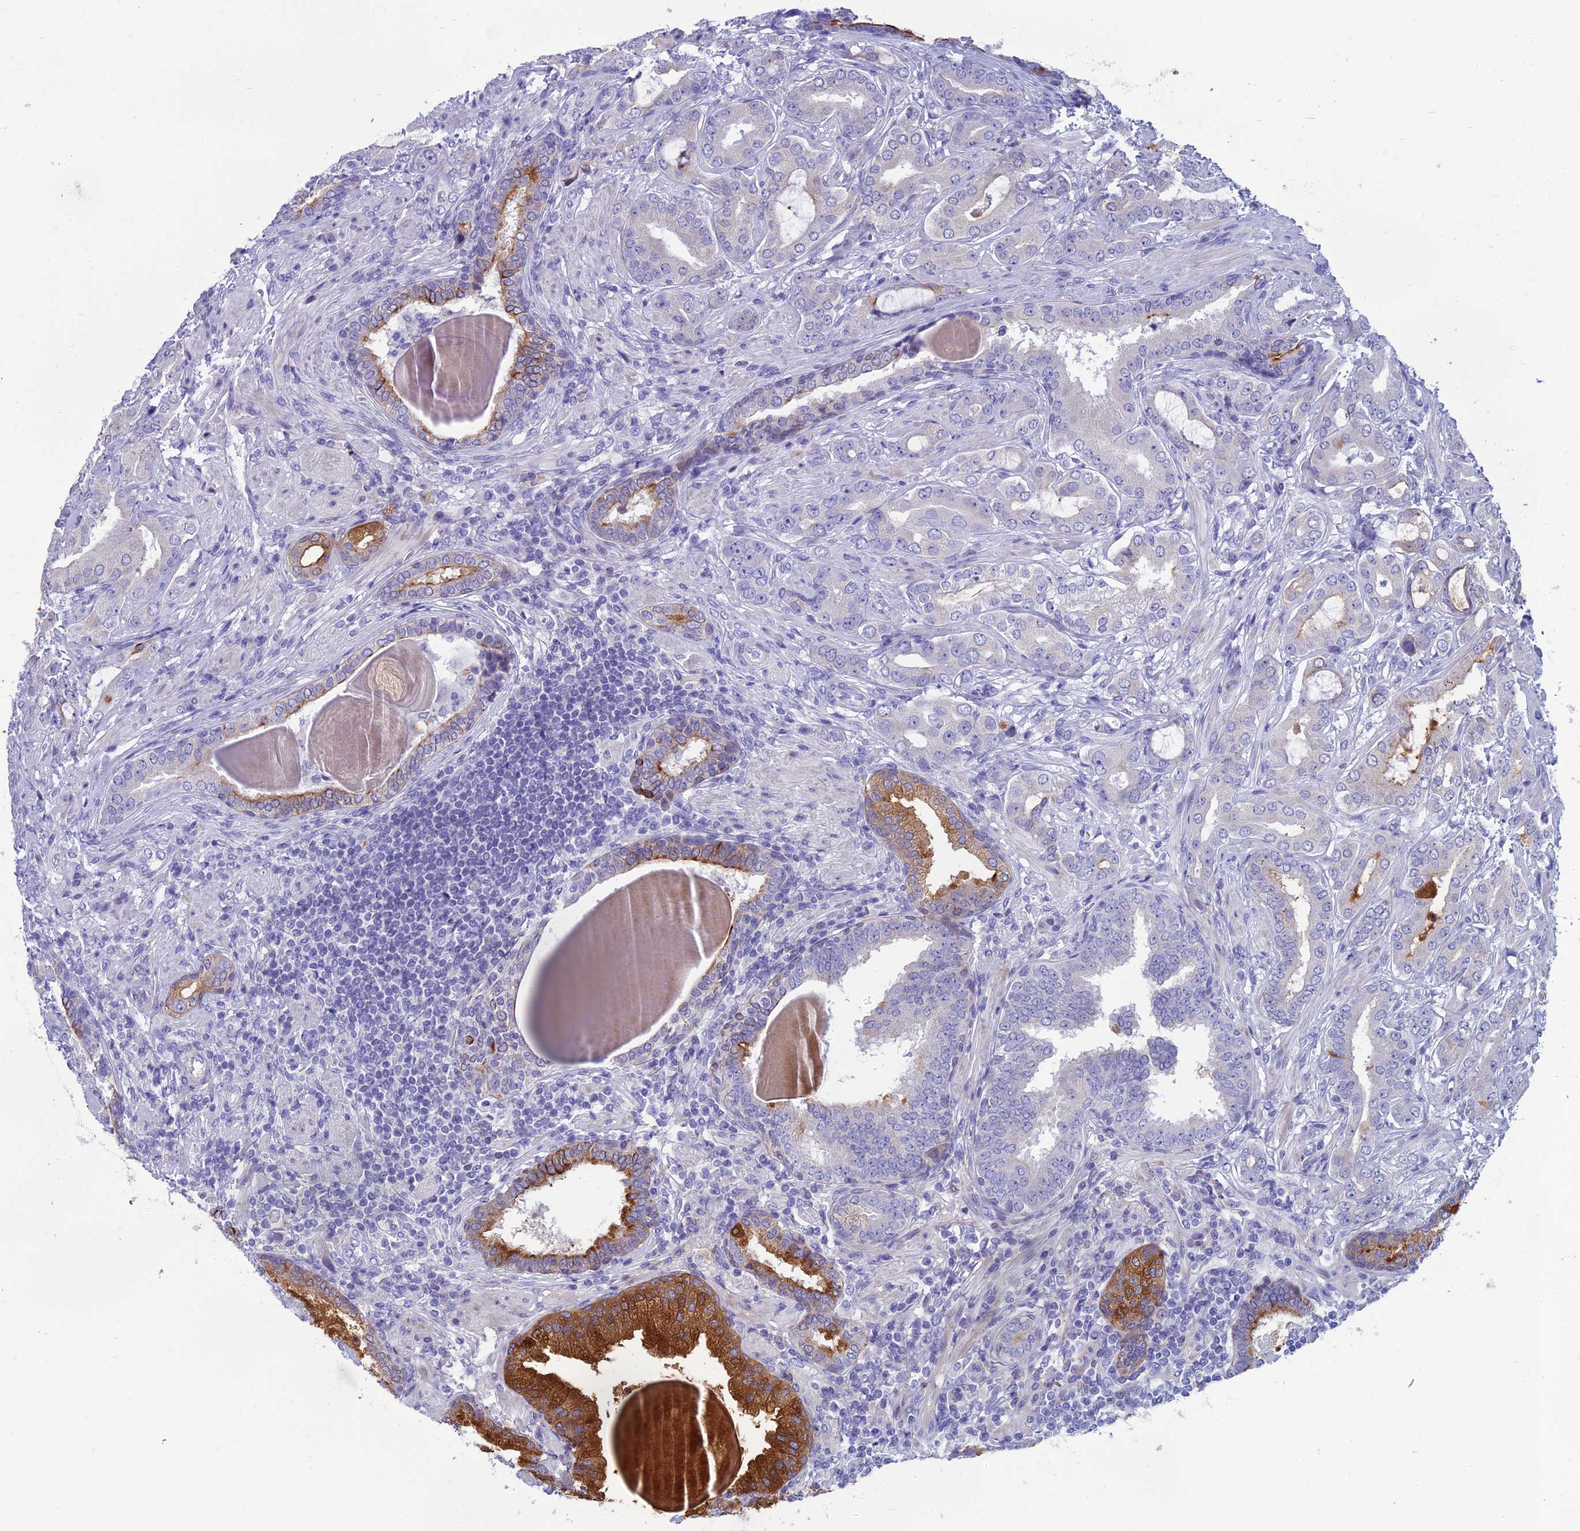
{"staining": {"intensity": "negative", "quantity": "none", "location": "none"}, "tissue": "prostate cancer", "cell_type": "Tumor cells", "image_type": "cancer", "snomed": [{"axis": "morphology", "description": "Adenocarcinoma, Low grade"}, {"axis": "topography", "description": "Prostate"}], "caption": "This is a micrograph of IHC staining of prostate low-grade adenocarcinoma, which shows no expression in tumor cells.", "gene": "SPTLC3", "patient": {"sex": "male", "age": 57}}